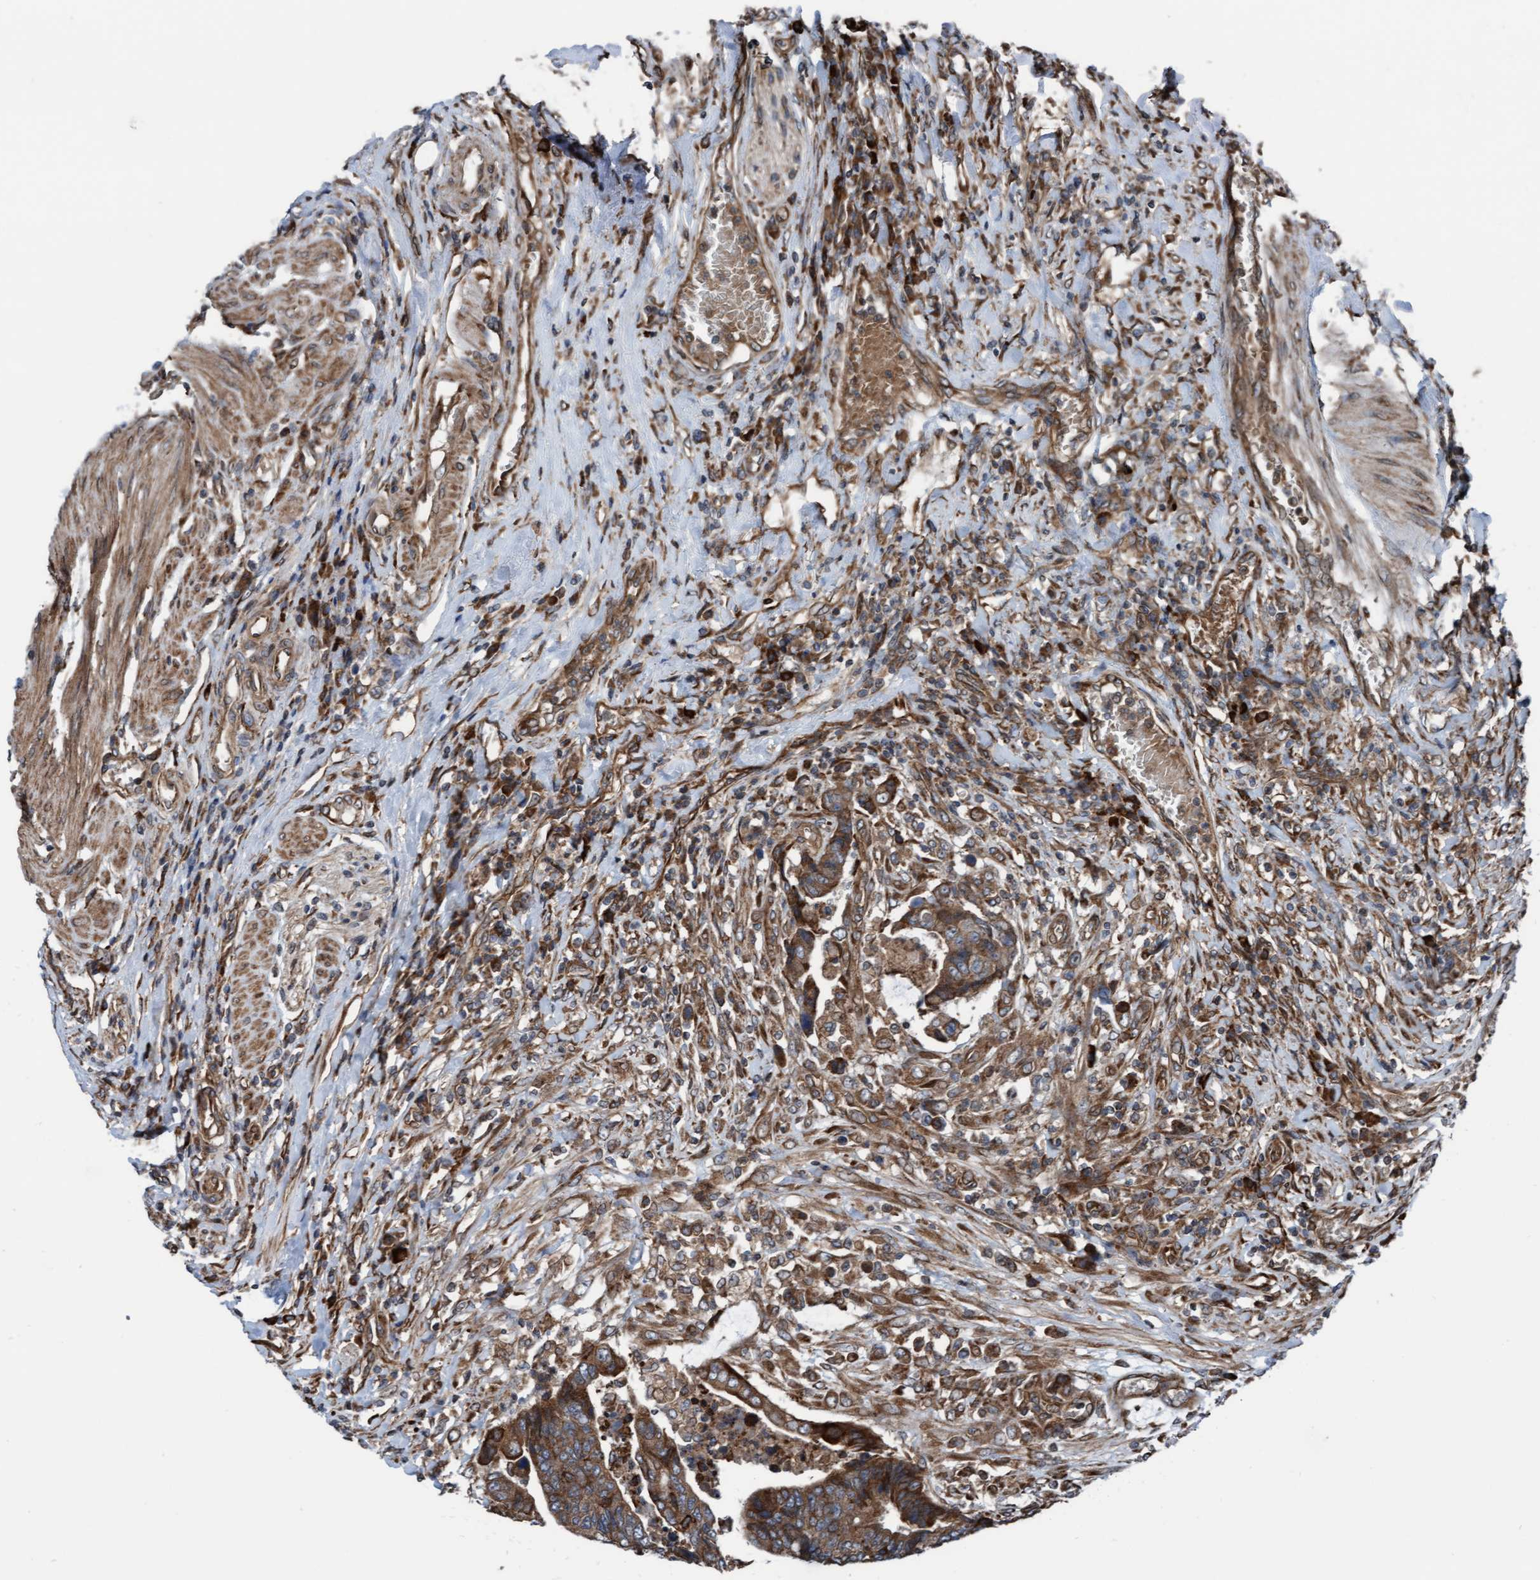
{"staining": {"intensity": "moderate", "quantity": ">75%", "location": "cytoplasmic/membranous"}, "tissue": "colorectal cancer", "cell_type": "Tumor cells", "image_type": "cancer", "snomed": [{"axis": "morphology", "description": "Adenocarcinoma, NOS"}, {"axis": "topography", "description": "Rectum"}], "caption": "Protein expression analysis of colorectal cancer (adenocarcinoma) reveals moderate cytoplasmic/membranous staining in about >75% of tumor cells.", "gene": "RAP1GAP2", "patient": {"sex": "male", "age": 84}}